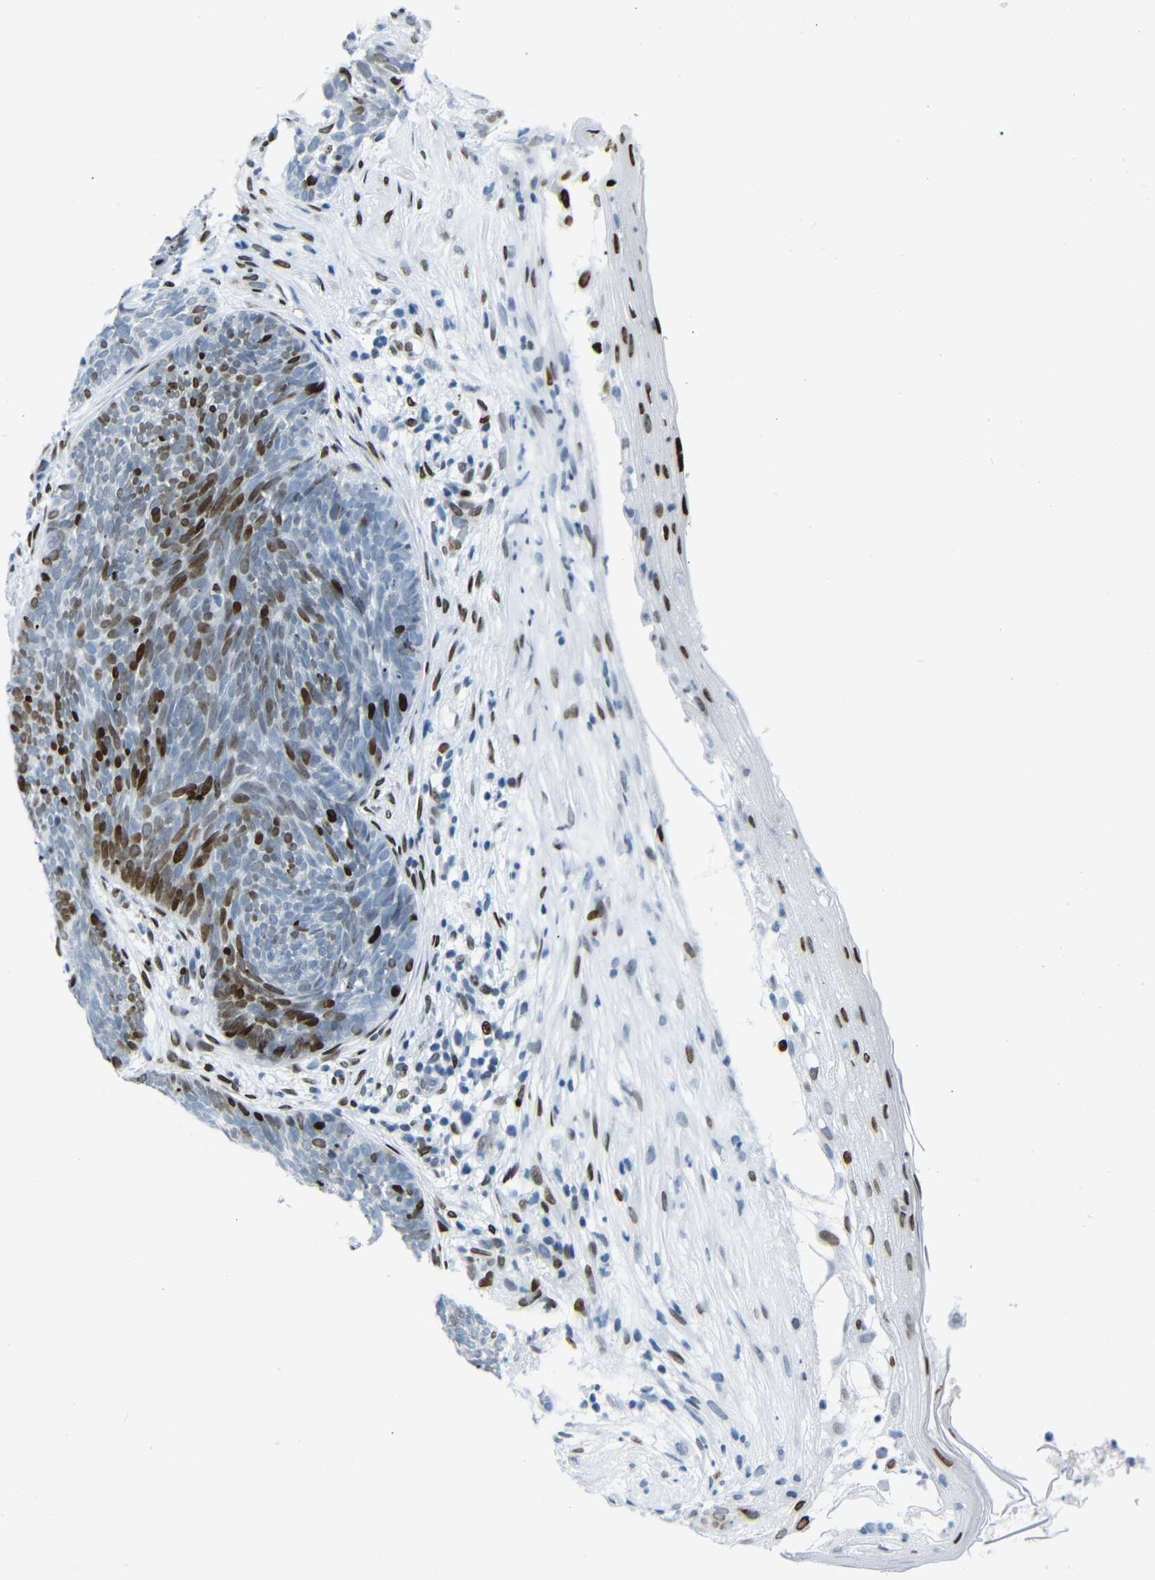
{"staining": {"intensity": "strong", "quantity": ">75%", "location": "nuclear"}, "tissue": "skin cancer", "cell_type": "Tumor cells", "image_type": "cancer", "snomed": [{"axis": "morphology", "description": "Basal cell carcinoma"}, {"axis": "topography", "description": "Skin"}], "caption": "Approximately >75% of tumor cells in skin basal cell carcinoma reveal strong nuclear protein staining as visualized by brown immunohistochemical staining.", "gene": "NPIPB15", "patient": {"sex": "female", "age": 70}}